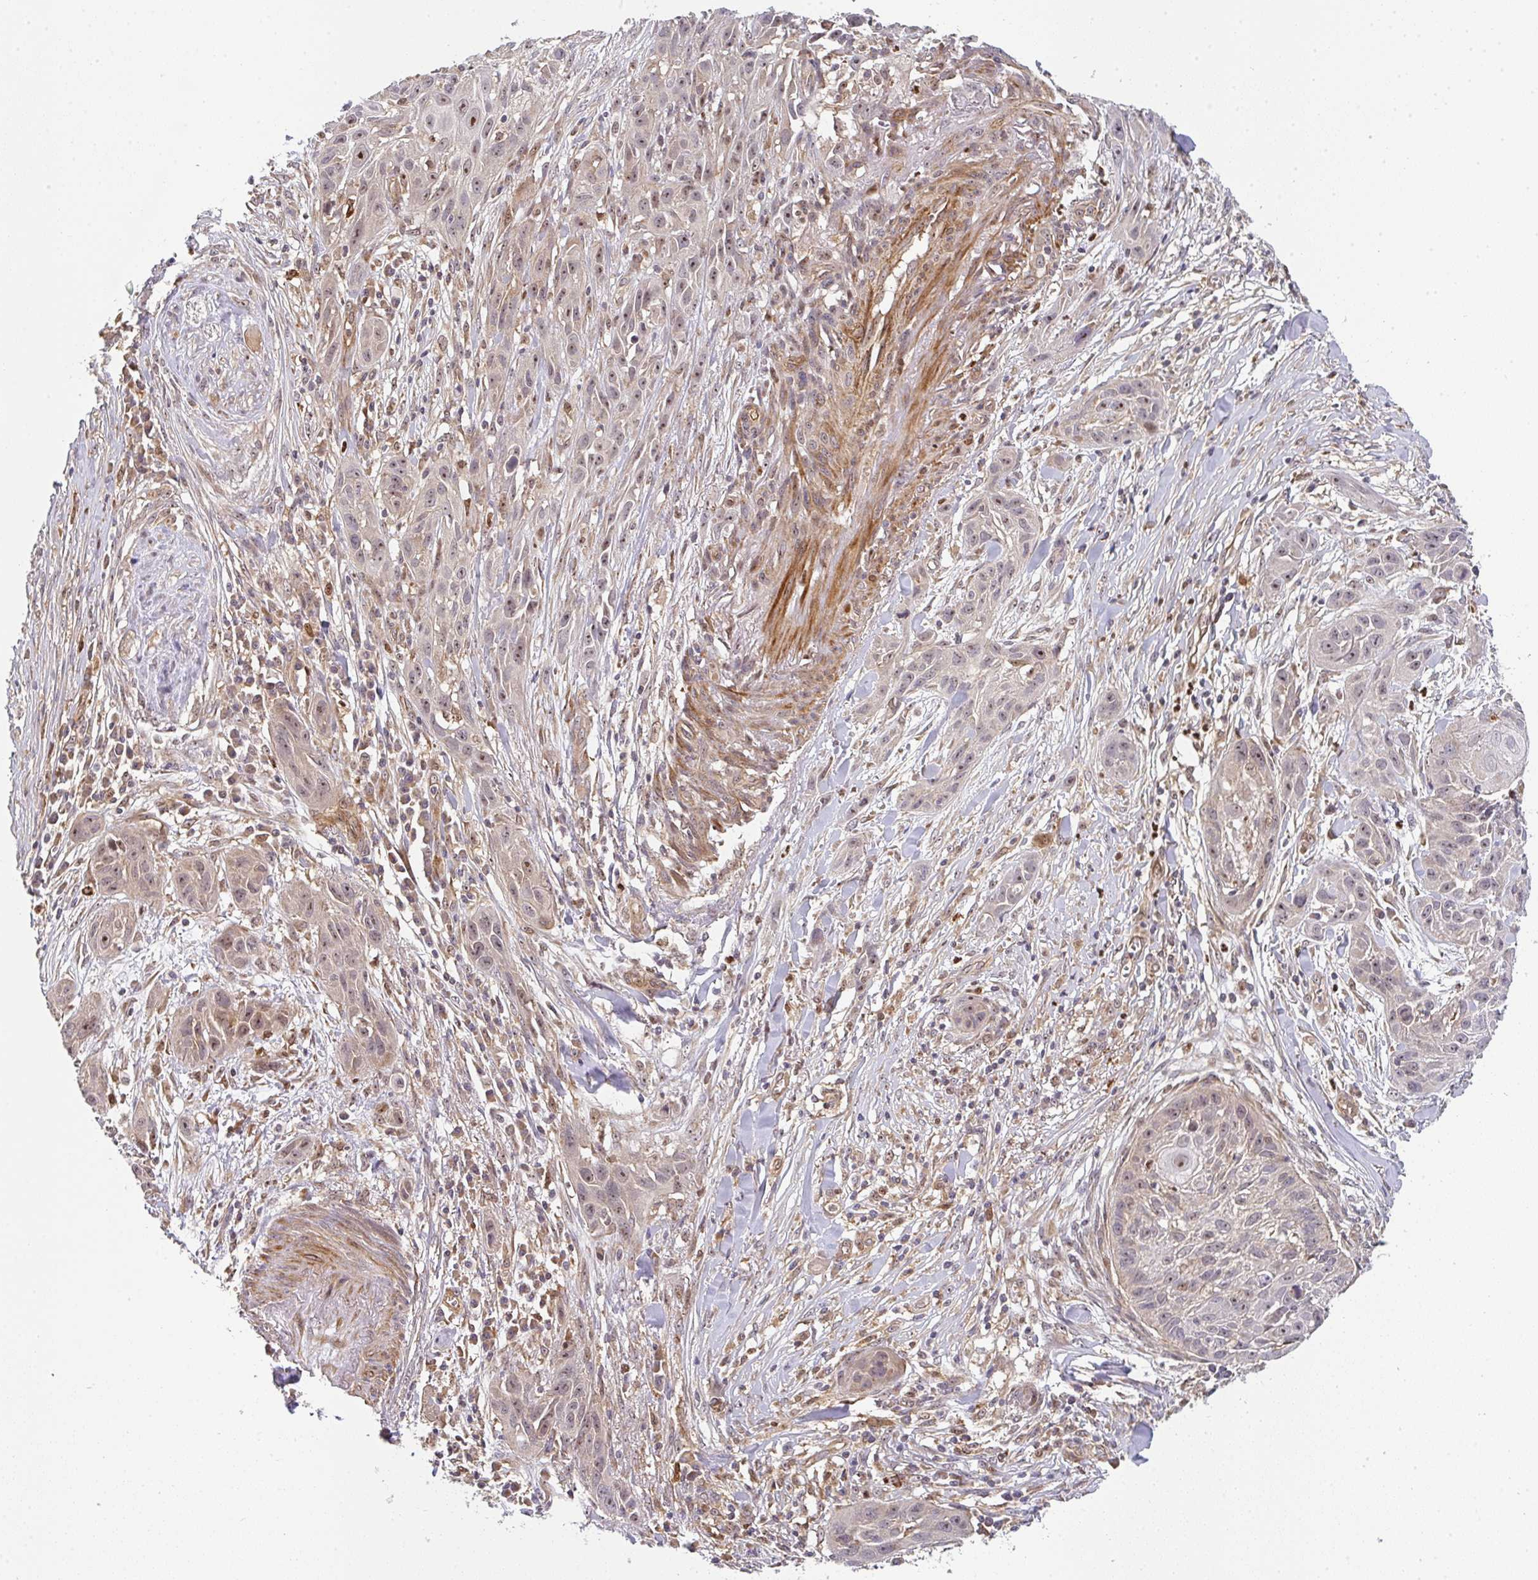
{"staining": {"intensity": "moderate", "quantity": "<25%", "location": "nuclear"}, "tissue": "skin cancer", "cell_type": "Tumor cells", "image_type": "cancer", "snomed": [{"axis": "morphology", "description": "Squamous cell carcinoma, NOS"}, {"axis": "topography", "description": "Skin"}, {"axis": "topography", "description": "Vulva"}], "caption": "Skin cancer (squamous cell carcinoma) tissue shows moderate nuclear expression in approximately <25% of tumor cells, visualized by immunohistochemistry. (IHC, brightfield microscopy, high magnification).", "gene": "SIMC1", "patient": {"sex": "female", "age": 83}}